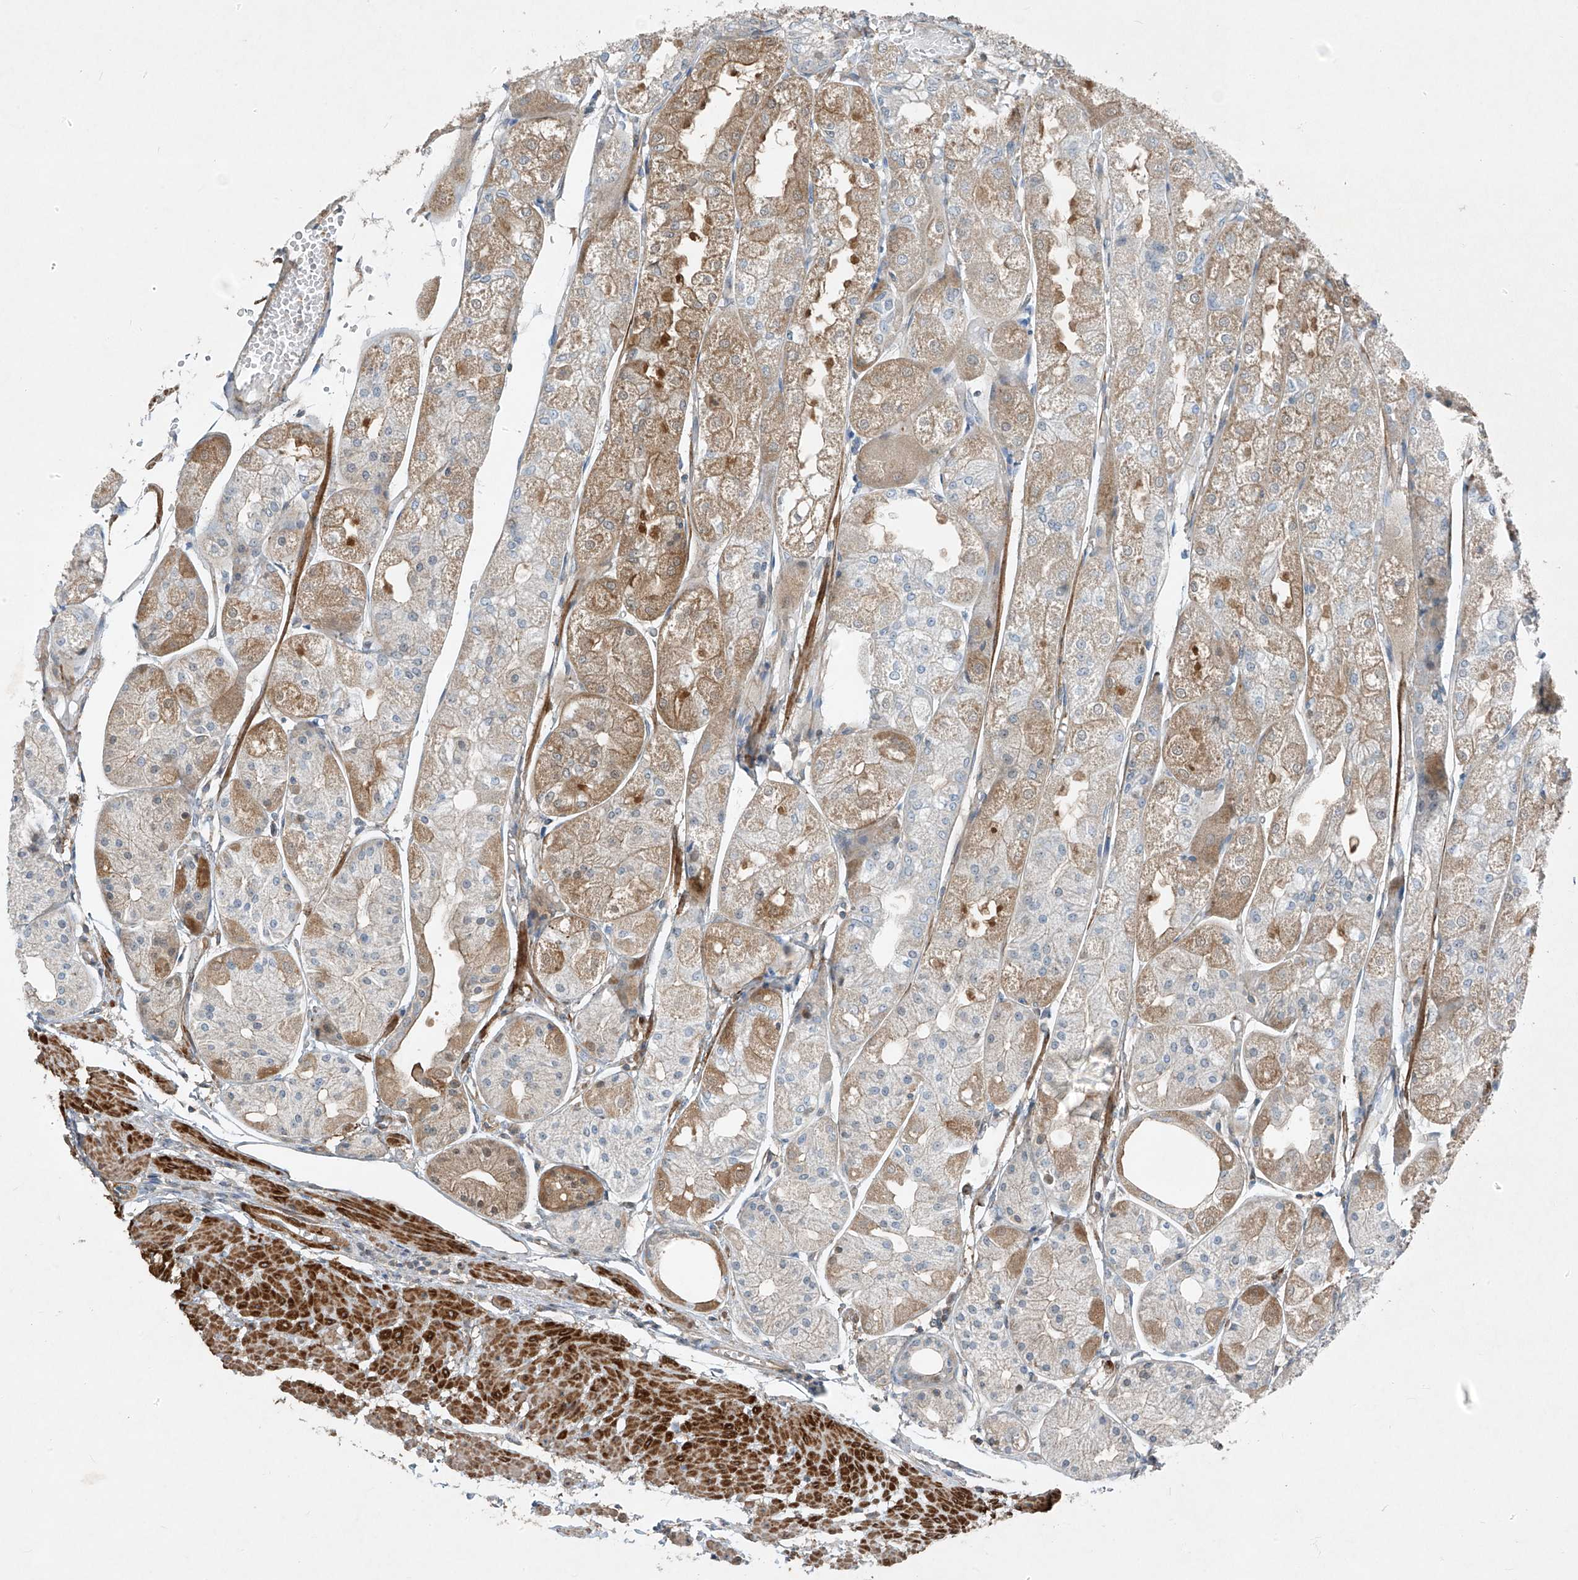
{"staining": {"intensity": "moderate", "quantity": "25%-75%", "location": "cytoplasmic/membranous,nuclear"}, "tissue": "stomach", "cell_type": "Glandular cells", "image_type": "normal", "snomed": [{"axis": "morphology", "description": "Normal tissue, NOS"}, {"axis": "topography", "description": "Stomach, upper"}], "caption": "Immunohistochemistry (IHC) image of unremarkable stomach stained for a protein (brown), which displays medium levels of moderate cytoplasmic/membranous,nuclear positivity in about 25%-75% of glandular cells.", "gene": "PPCS", "patient": {"sex": "male", "age": 72}}